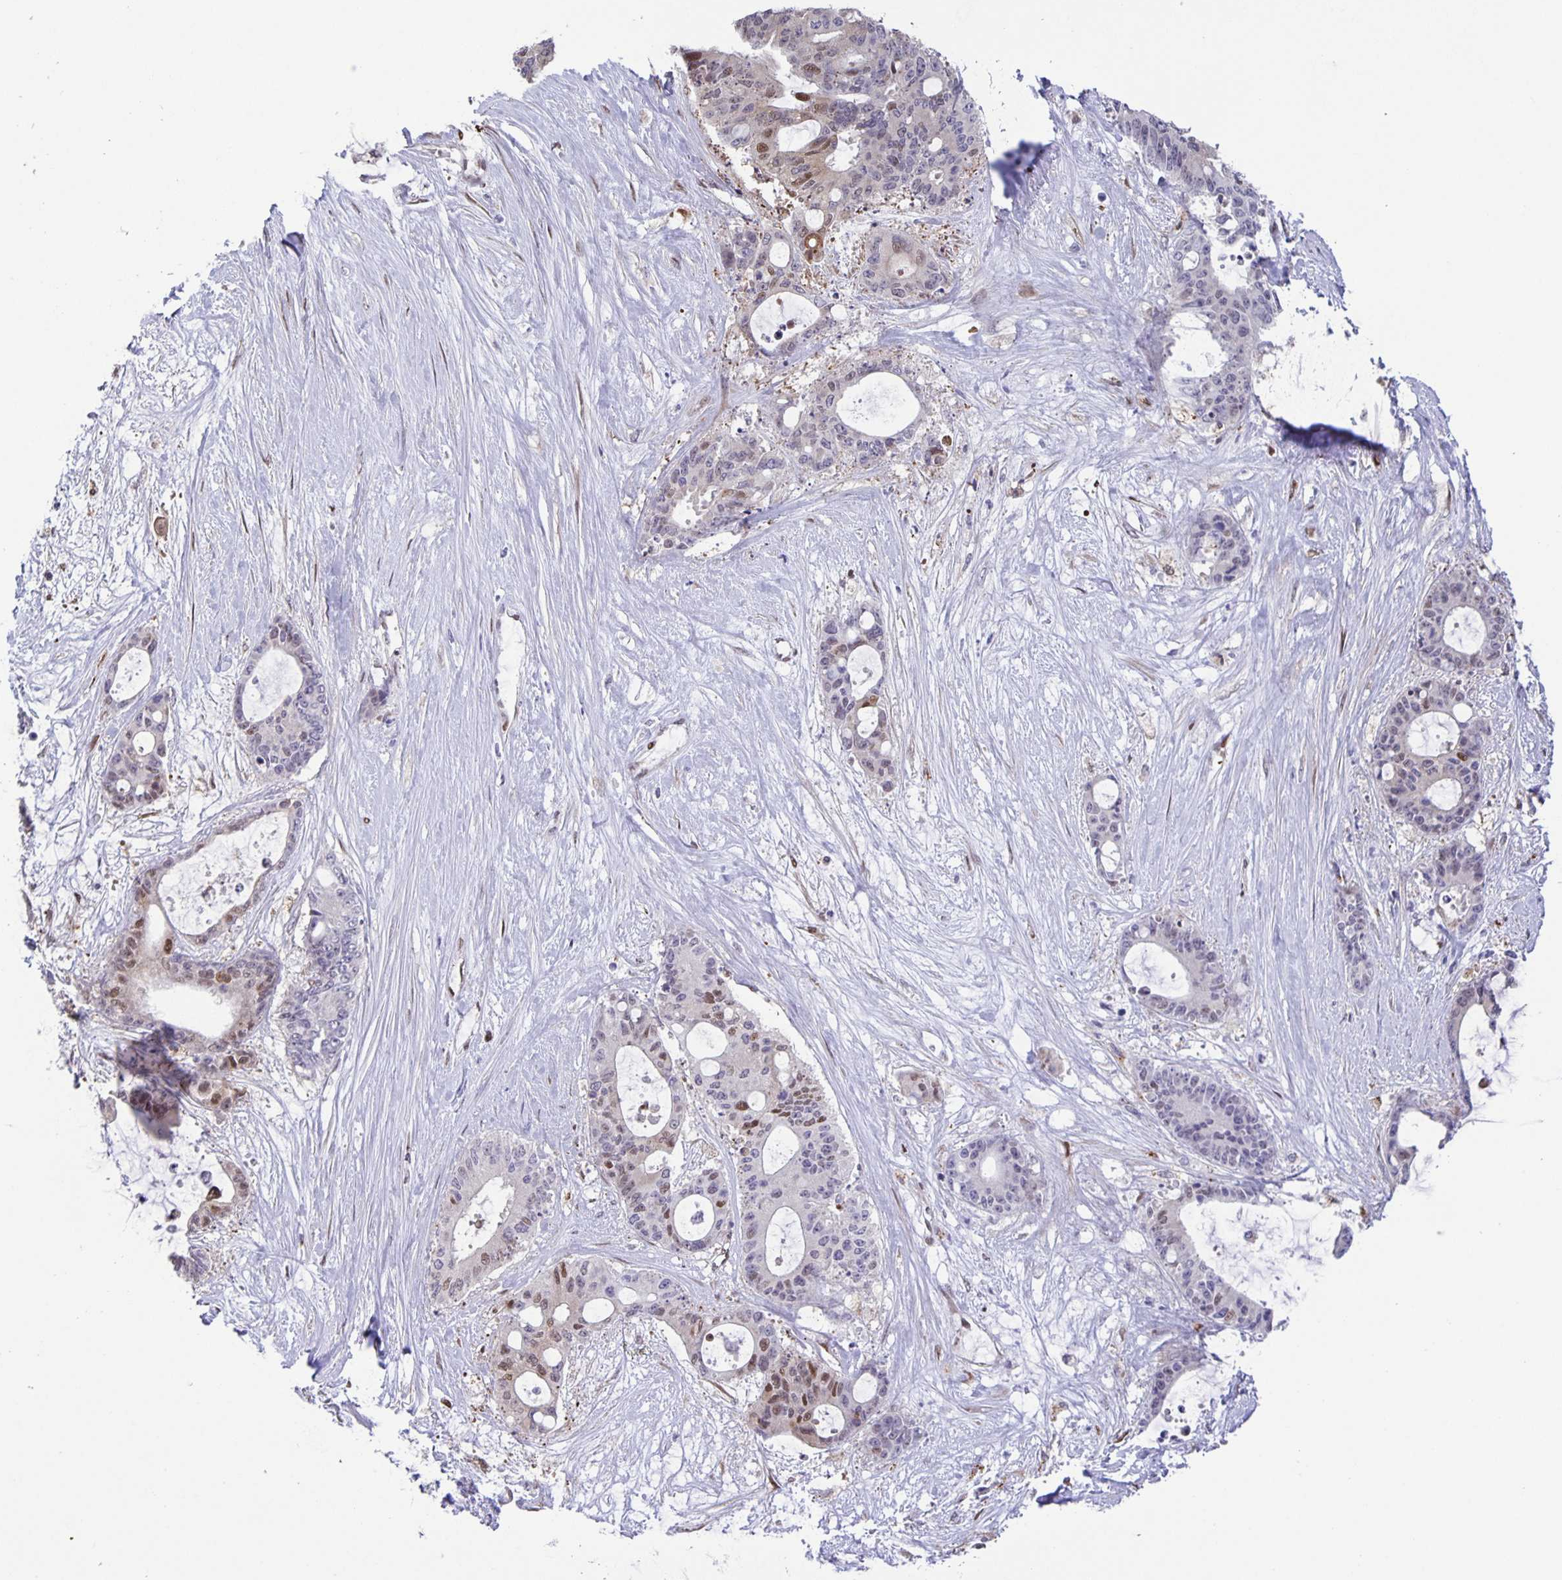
{"staining": {"intensity": "moderate", "quantity": "<25%", "location": "nuclear"}, "tissue": "liver cancer", "cell_type": "Tumor cells", "image_type": "cancer", "snomed": [{"axis": "morphology", "description": "Normal tissue, NOS"}, {"axis": "morphology", "description": "Cholangiocarcinoma"}, {"axis": "topography", "description": "Liver"}, {"axis": "topography", "description": "Peripheral nerve tissue"}], "caption": "Immunohistochemical staining of cholangiocarcinoma (liver) reveals low levels of moderate nuclear protein staining in about <25% of tumor cells. (Stains: DAB in brown, nuclei in blue, Microscopy: brightfield microscopy at high magnification).", "gene": "MAPK12", "patient": {"sex": "female", "age": 73}}